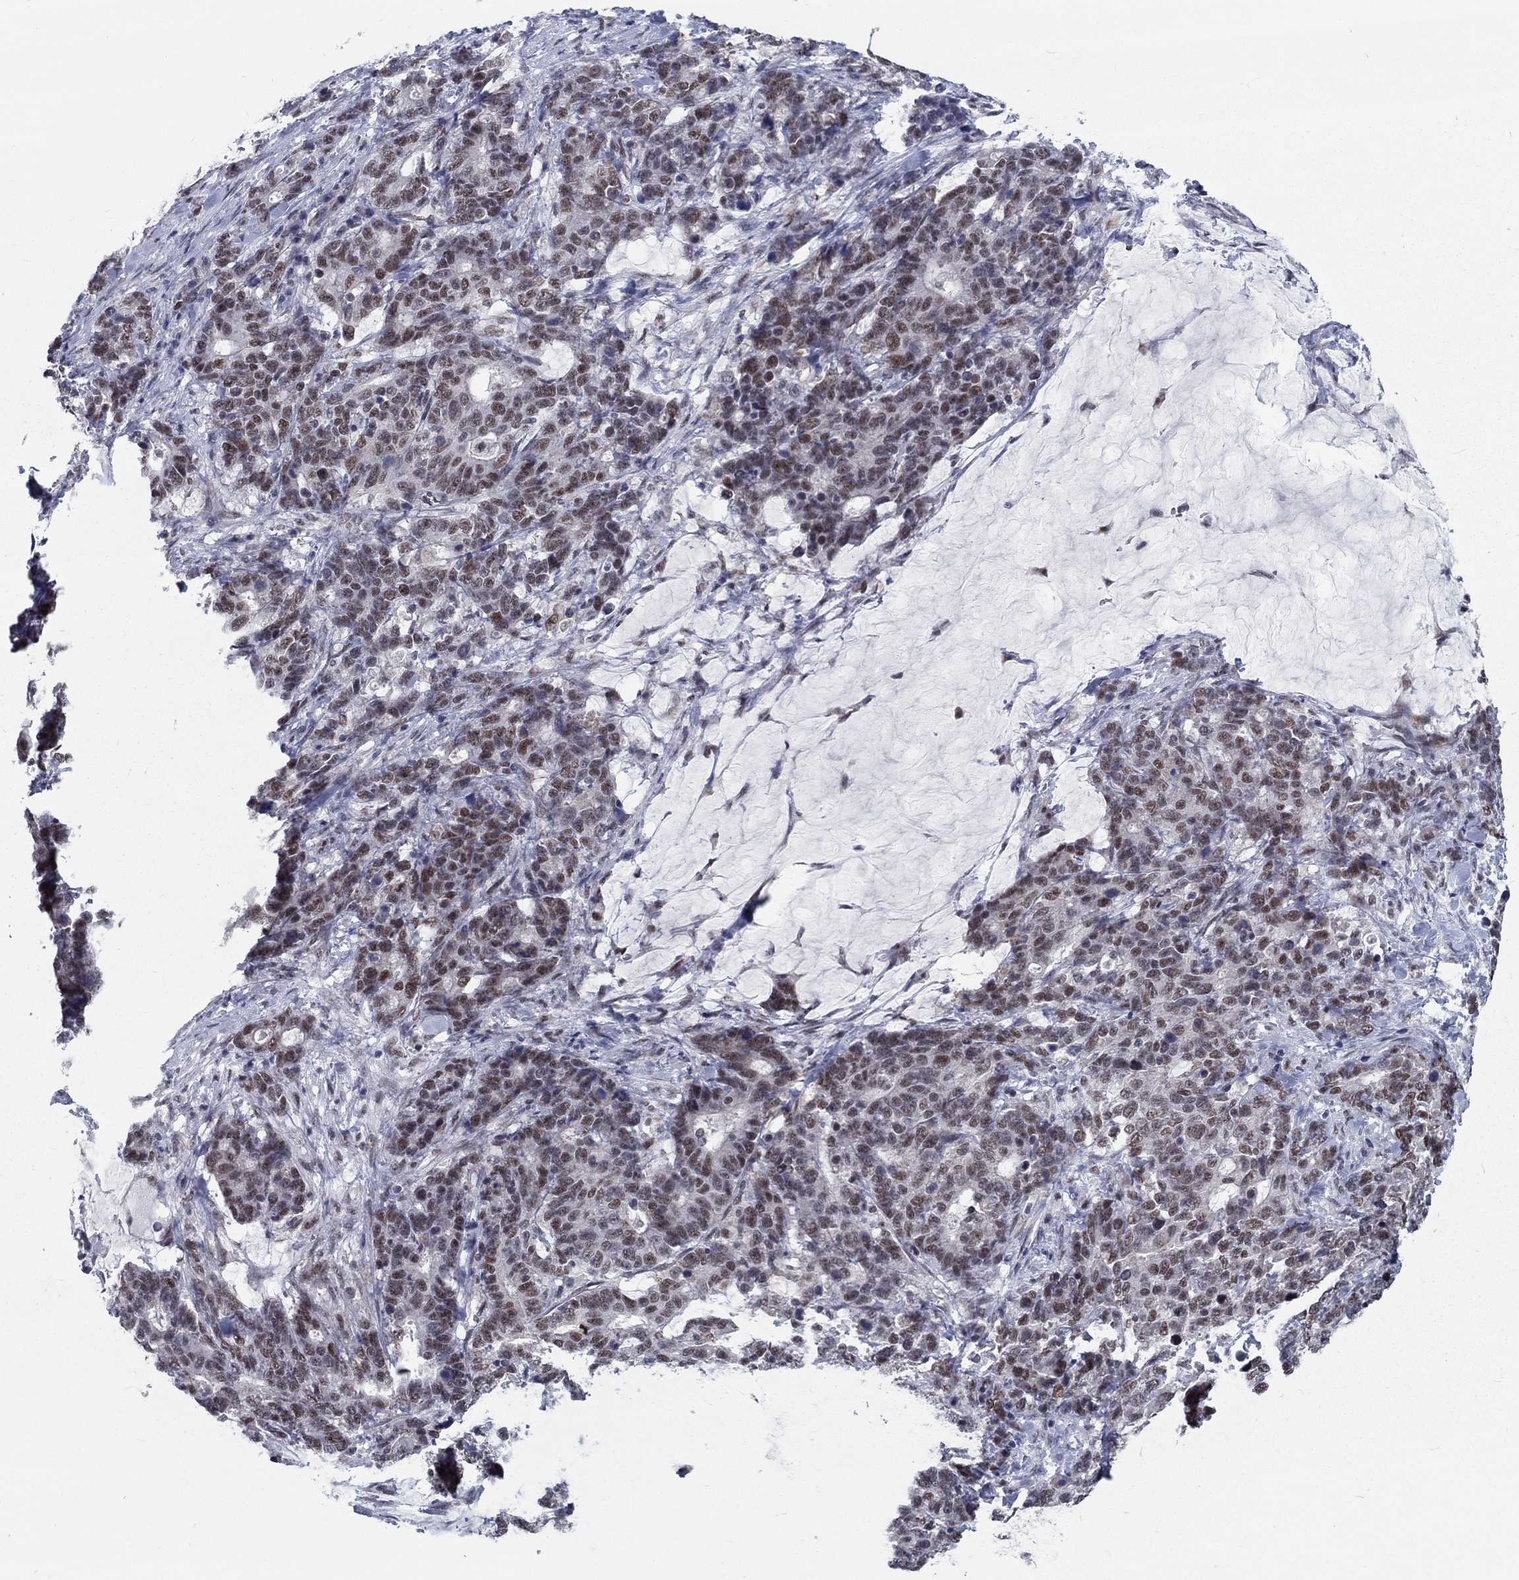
{"staining": {"intensity": "weak", "quantity": "25%-75%", "location": "nuclear"}, "tissue": "stomach cancer", "cell_type": "Tumor cells", "image_type": "cancer", "snomed": [{"axis": "morphology", "description": "Normal tissue, NOS"}, {"axis": "morphology", "description": "Adenocarcinoma, NOS"}, {"axis": "topography", "description": "Stomach"}], "caption": "Stomach cancer stained for a protein (brown) shows weak nuclear positive expression in about 25%-75% of tumor cells.", "gene": "ZBED1", "patient": {"sex": "female", "age": 64}}